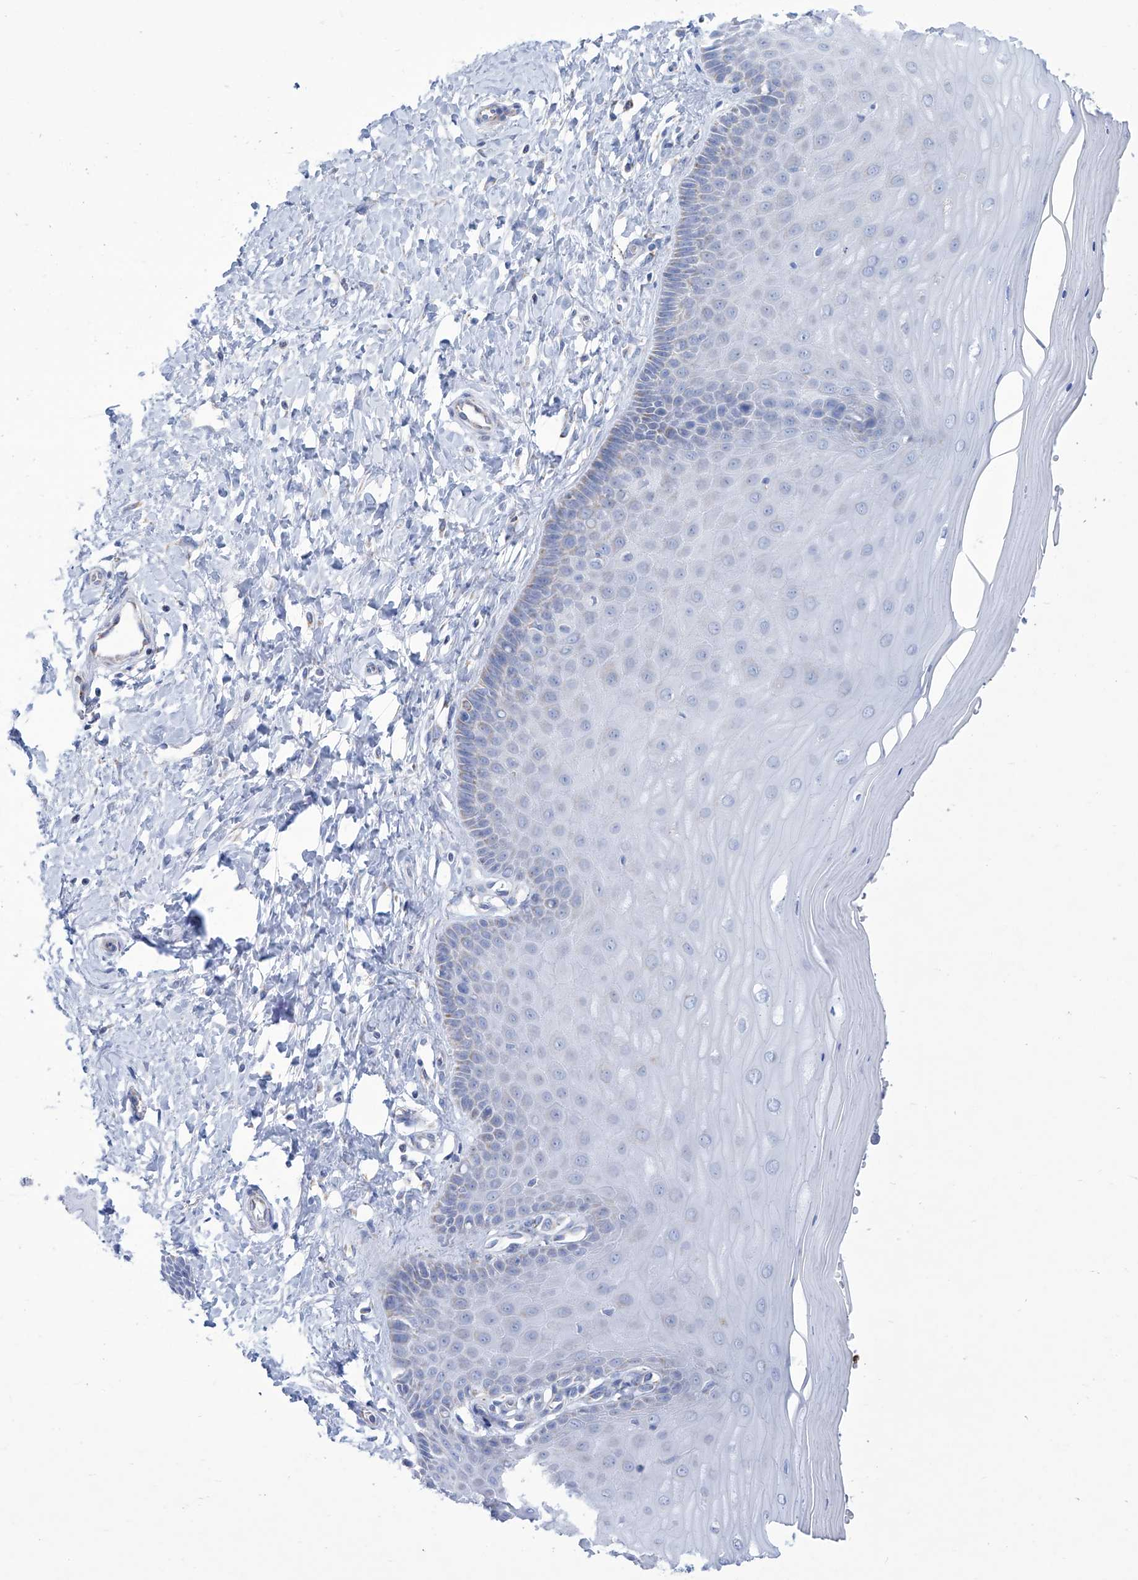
{"staining": {"intensity": "moderate", "quantity": ">75%", "location": "cytoplasmic/membranous"}, "tissue": "cervix", "cell_type": "Glandular cells", "image_type": "normal", "snomed": [{"axis": "morphology", "description": "Normal tissue, NOS"}, {"axis": "topography", "description": "Cervix"}], "caption": "Glandular cells exhibit moderate cytoplasmic/membranous expression in about >75% of cells in benign cervix. (DAB (3,3'-diaminobenzidine) = brown stain, brightfield microscopy at high magnification).", "gene": "ALDH6A1", "patient": {"sex": "female", "age": 55}}